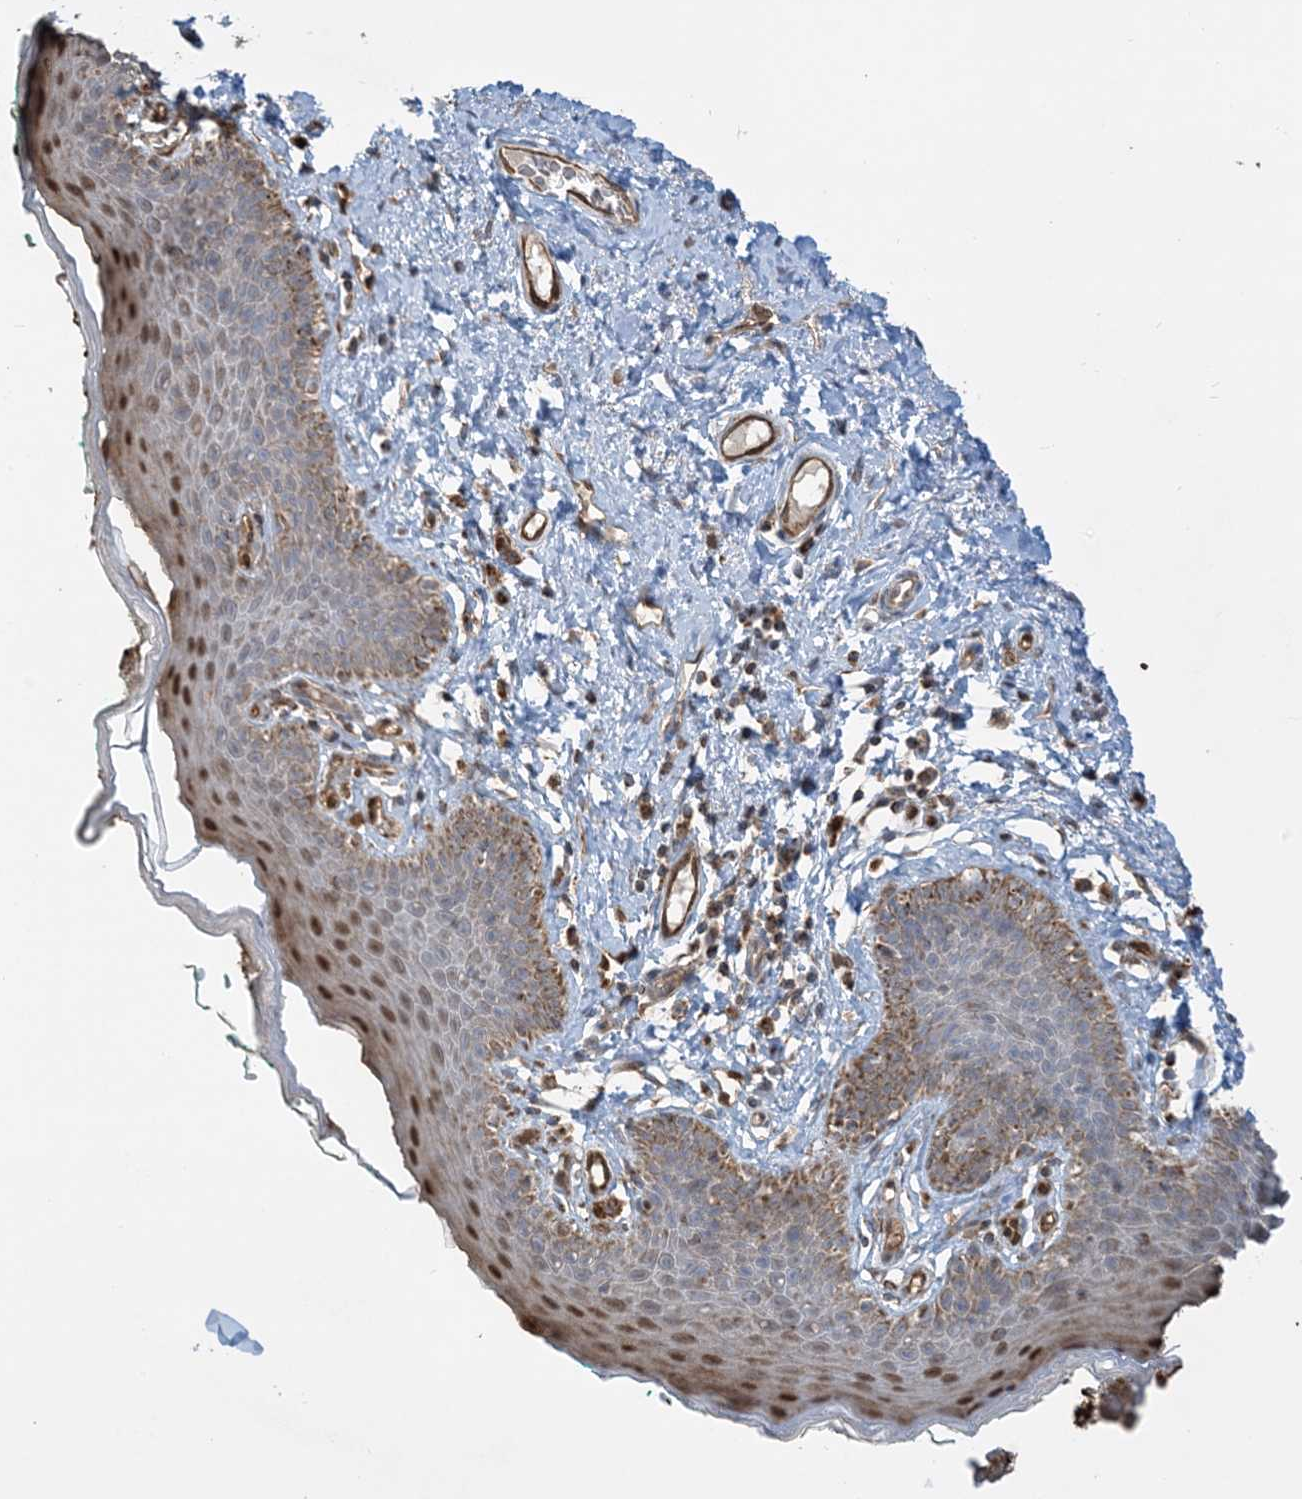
{"staining": {"intensity": "moderate", "quantity": ">75%", "location": "cytoplasmic/membranous,nuclear"}, "tissue": "skin", "cell_type": "Epidermal cells", "image_type": "normal", "snomed": [{"axis": "morphology", "description": "Normal tissue, NOS"}, {"axis": "topography", "description": "Vulva"}], "caption": "Approximately >75% of epidermal cells in unremarkable human skin show moderate cytoplasmic/membranous,nuclear protein expression as visualized by brown immunohistochemical staining.", "gene": "PPM1F", "patient": {"sex": "female", "age": 66}}